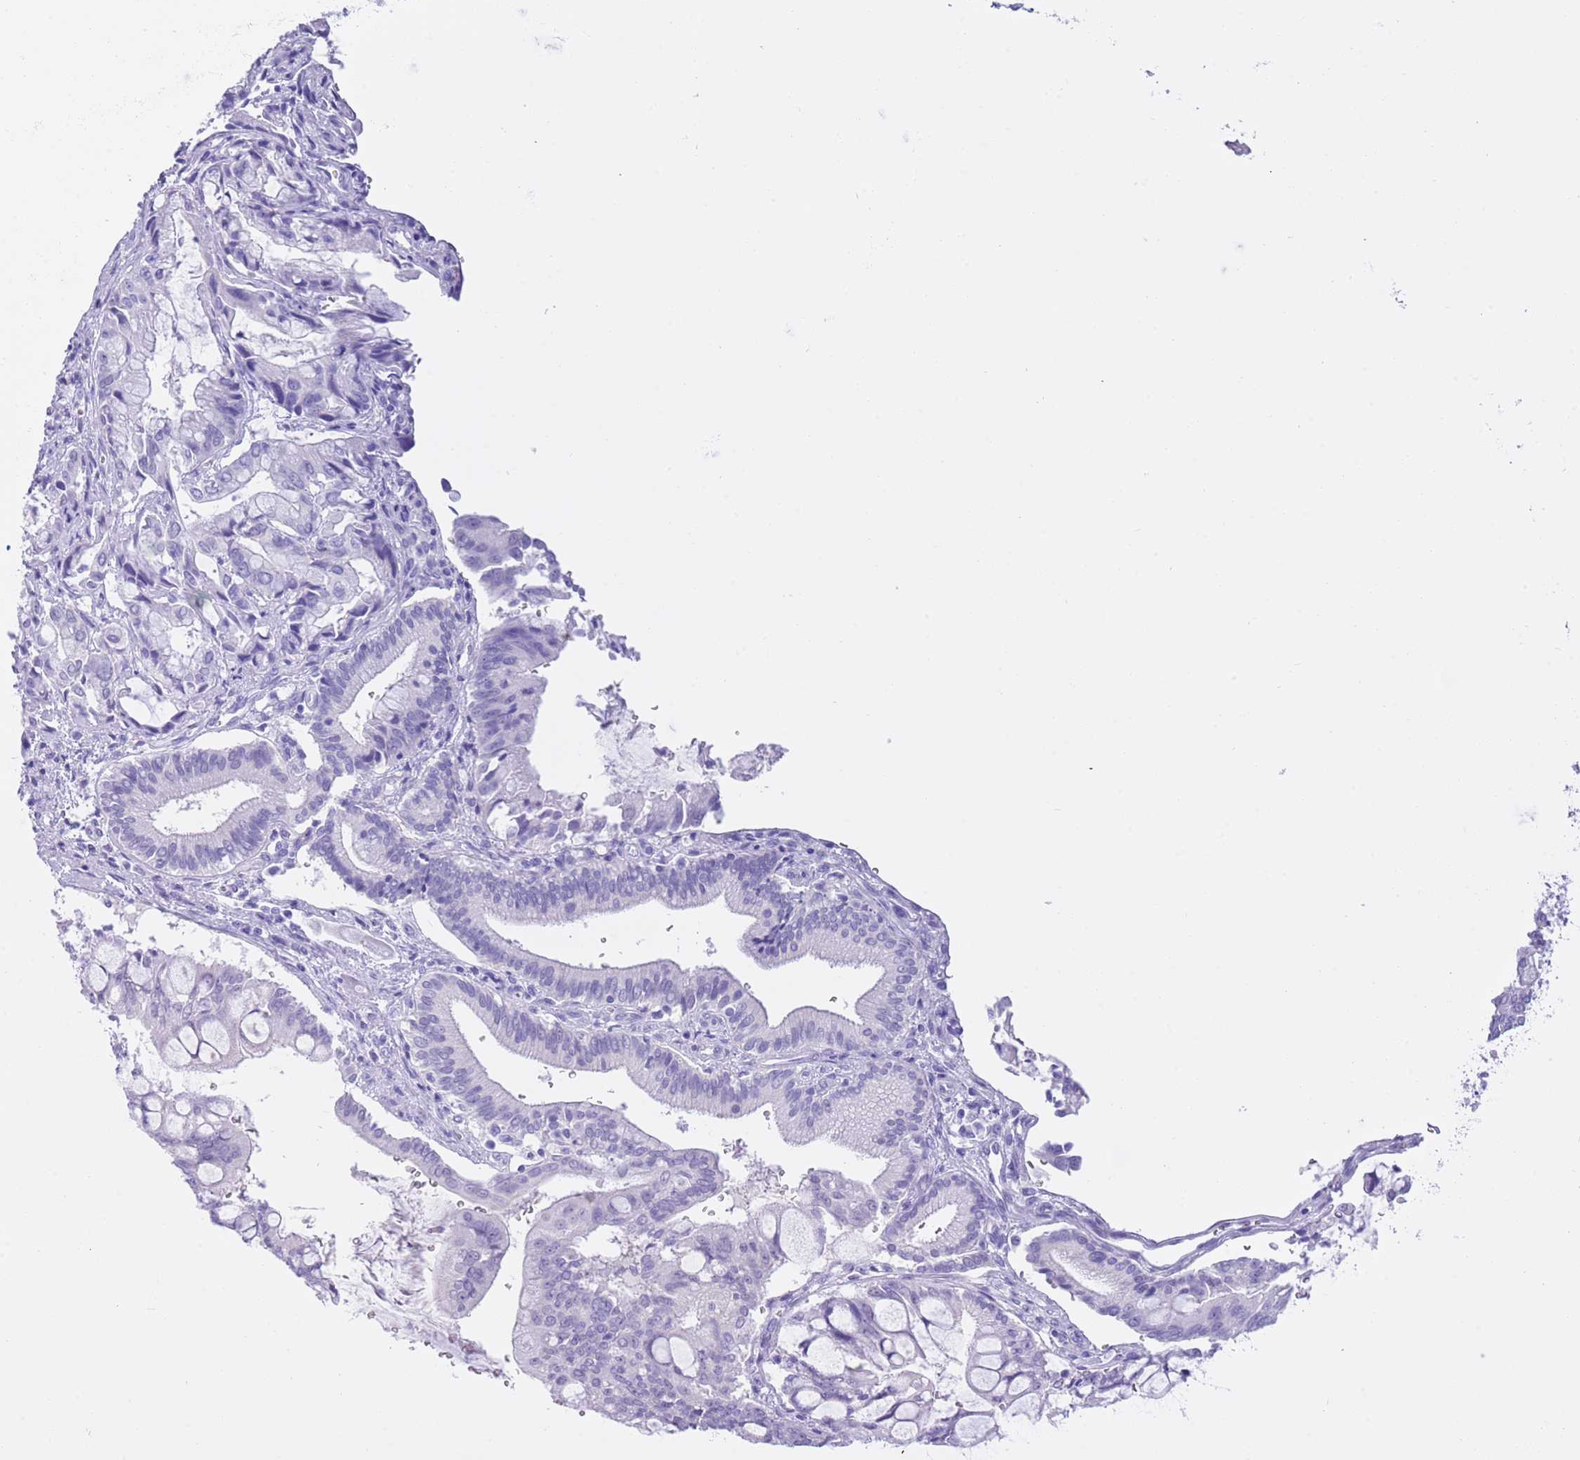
{"staining": {"intensity": "negative", "quantity": "none", "location": "none"}, "tissue": "pancreatic cancer", "cell_type": "Tumor cells", "image_type": "cancer", "snomed": [{"axis": "morphology", "description": "Adenocarcinoma, NOS"}, {"axis": "topography", "description": "Pancreas"}], "caption": "Tumor cells show no significant protein staining in pancreatic adenocarcinoma.", "gene": "TMEM185B", "patient": {"sex": "male", "age": 68}}